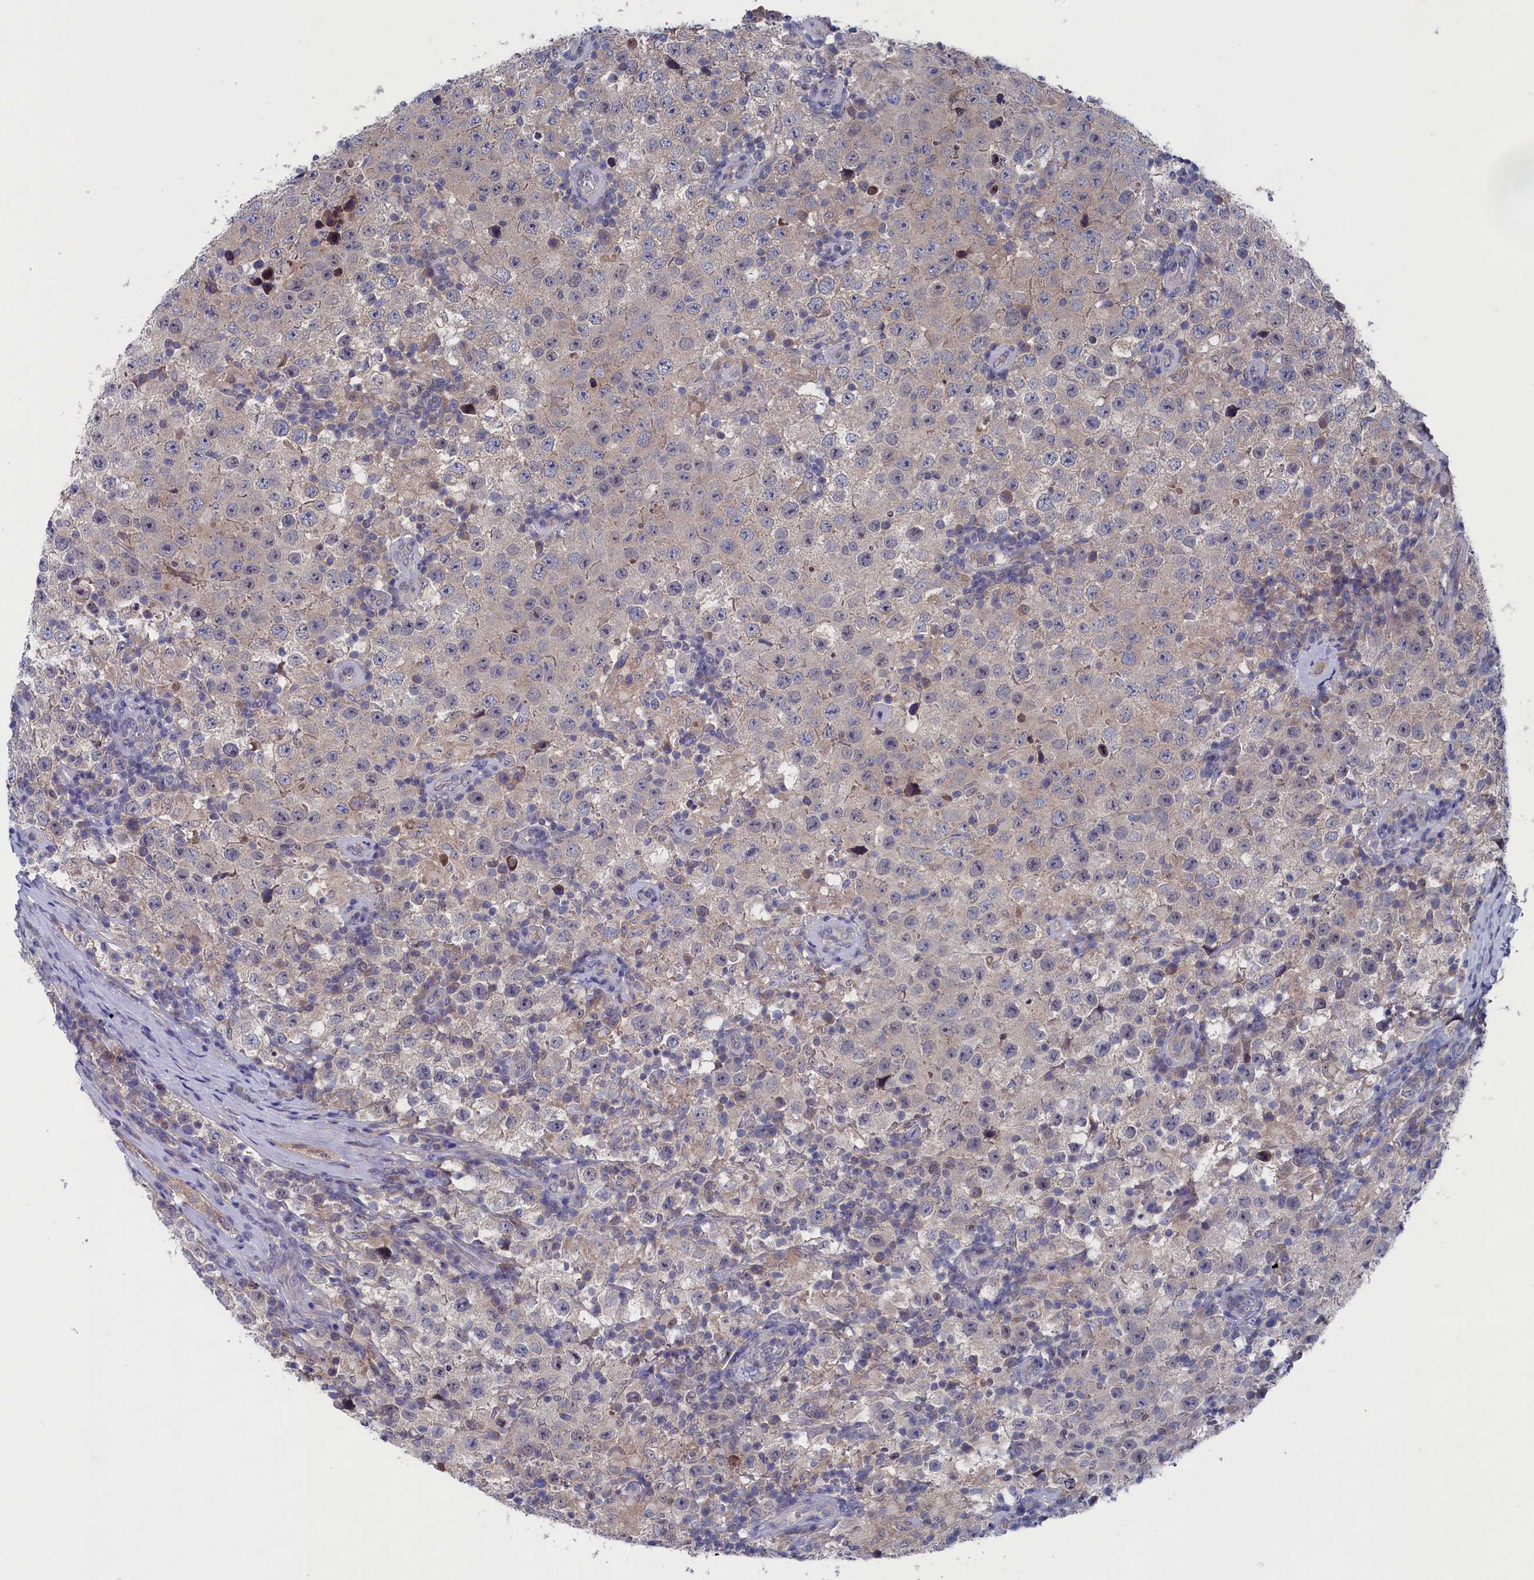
{"staining": {"intensity": "negative", "quantity": "none", "location": "none"}, "tissue": "testis cancer", "cell_type": "Tumor cells", "image_type": "cancer", "snomed": [{"axis": "morphology", "description": "Normal tissue, NOS"}, {"axis": "morphology", "description": "Urothelial carcinoma, High grade"}, {"axis": "morphology", "description": "Seminoma, NOS"}, {"axis": "morphology", "description": "Carcinoma, Embryonal, NOS"}, {"axis": "topography", "description": "Urinary bladder"}, {"axis": "topography", "description": "Testis"}], "caption": "The micrograph displays no staining of tumor cells in testis urothelial carcinoma (high-grade). The staining was performed using DAB to visualize the protein expression in brown, while the nuclei were stained in blue with hematoxylin (Magnification: 20x).", "gene": "SPATA13", "patient": {"sex": "male", "age": 41}}